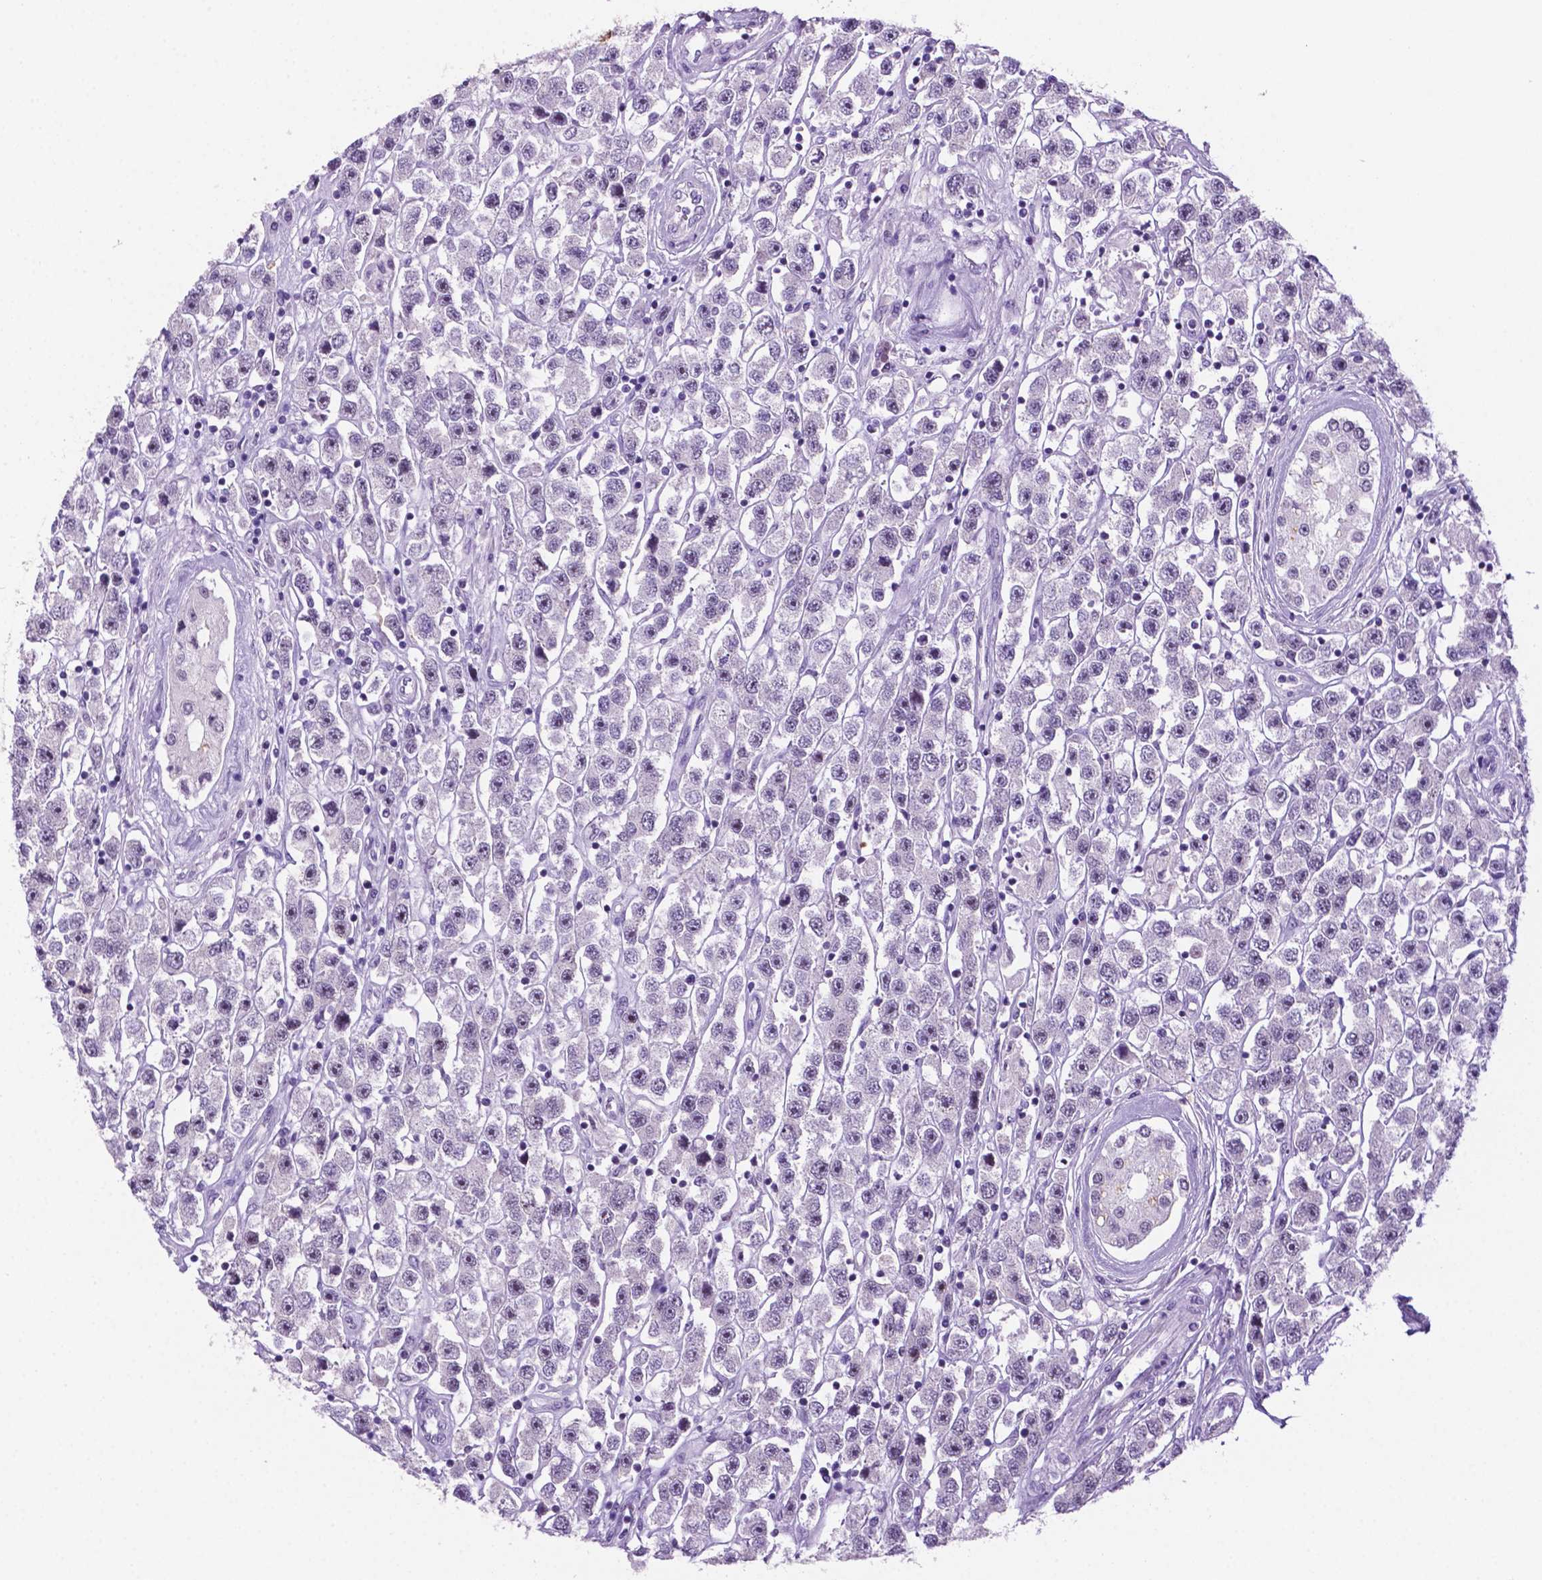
{"staining": {"intensity": "negative", "quantity": "none", "location": "none"}, "tissue": "testis cancer", "cell_type": "Tumor cells", "image_type": "cancer", "snomed": [{"axis": "morphology", "description": "Seminoma, NOS"}, {"axis": "topography", "description": "Testis"}], "caption": "Human testis cancer (seminoma) stained for a protein using IHC reveals no expression in tumor cells.", "gene": "C18orf21", "patient": {"sex": "male", "age": 45}}